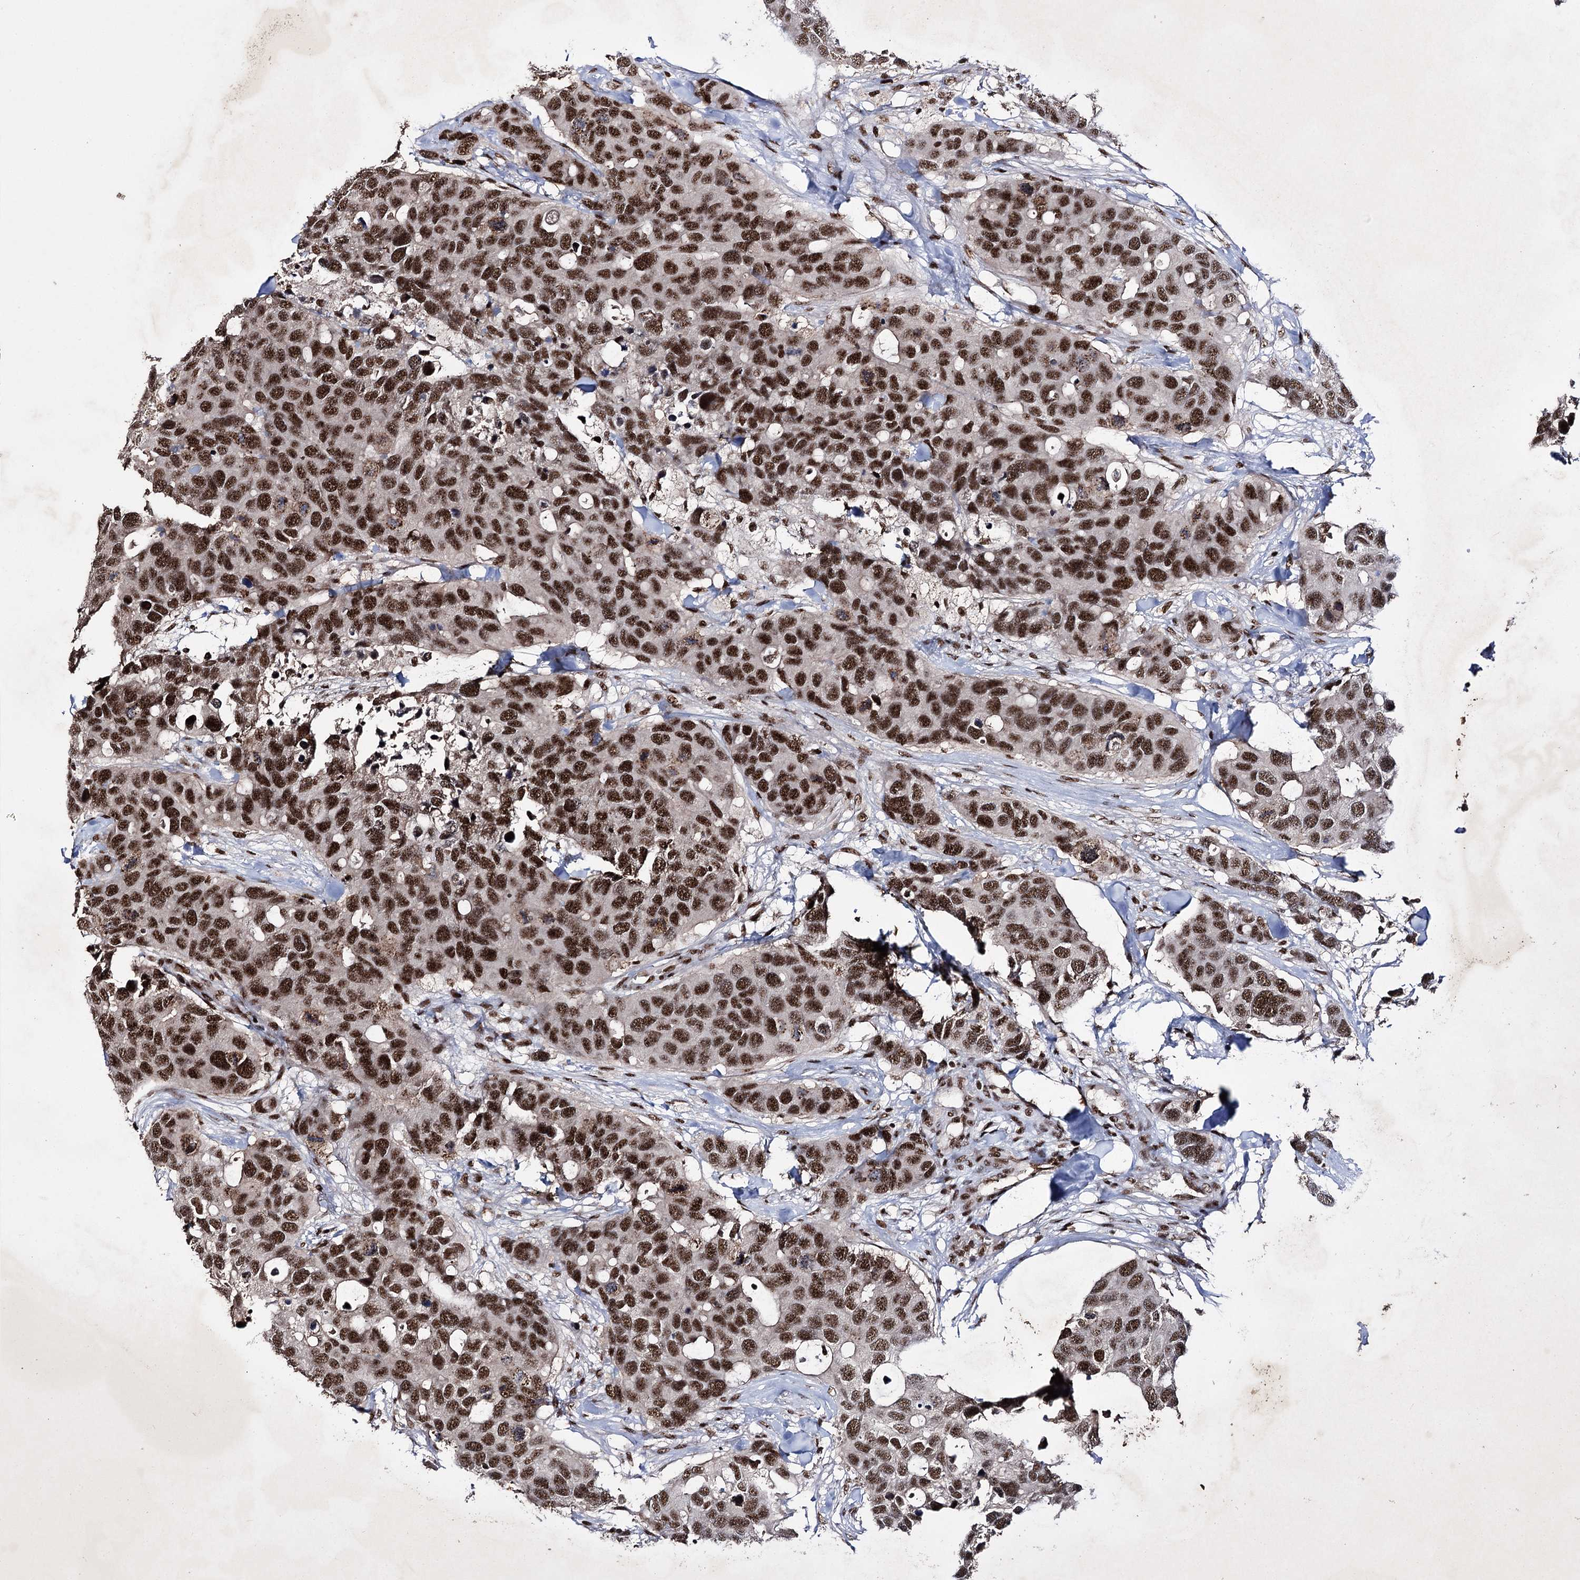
{"staining": {"intensity": "strong", "quantity": ">75%", "location": "nuclear"}, "tissue": "breast cancer", "cell_type": "Tumor cells", "image_type": "cancer", "snomed": [{"axis": "morphology", "description": "Duct carcinoma"}, {"axis": "topography", "description": "Breast"}], "caption": "Approximately >75% of tumor cells in human infiltrating ductal carcinoma (breast) show strong nuclear protein positivity as visualized by brown immunohistochemical staining.", "gene": "PRPF40A", "patient": {"sex": "female", "age": 83}}